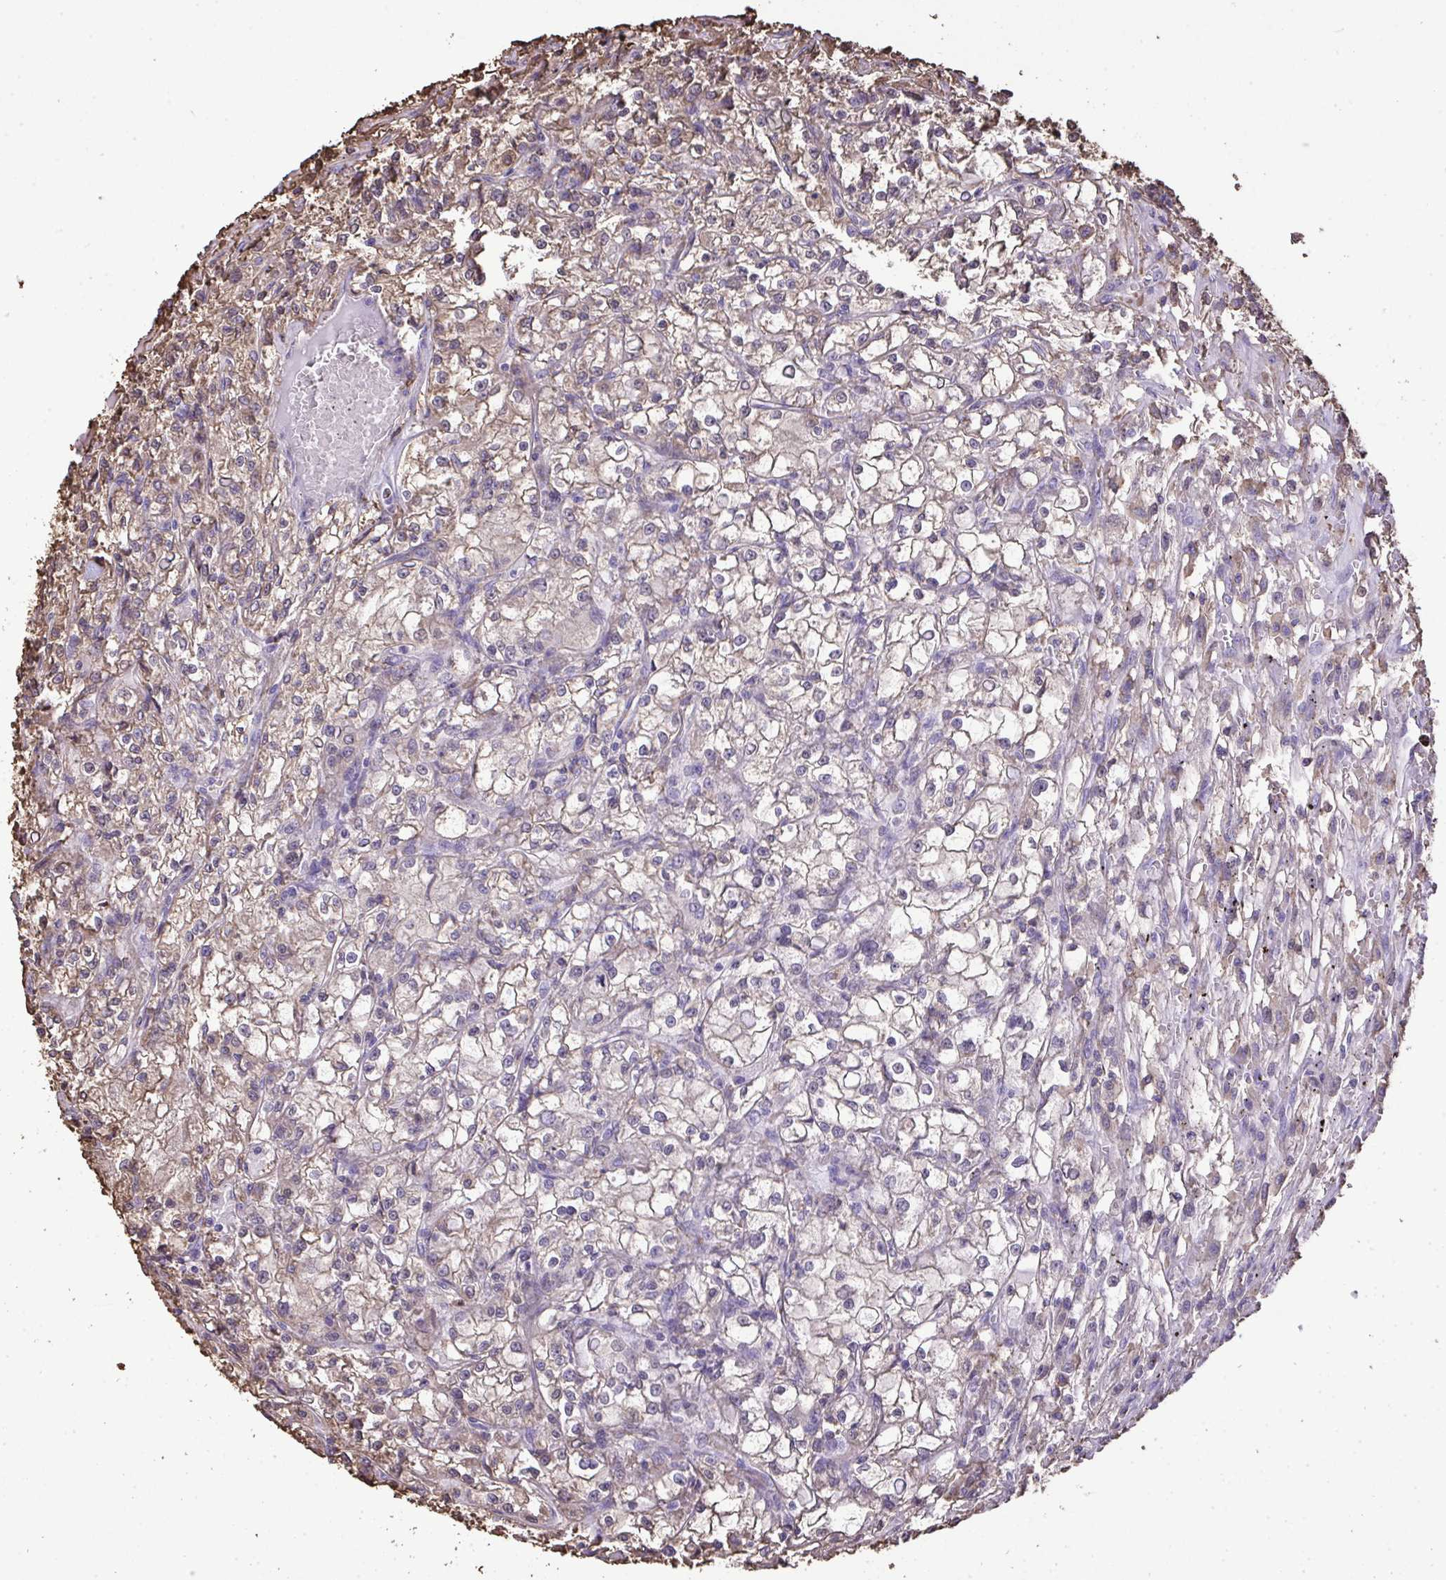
{"staining": {"intensity": "weak", "quantity": "25%-75%", "location": "cytoplasmic/membranous"}, "tissue": "renal cancer", "cell_type": "Tumor cells", "image_type": "cancer", "snomed": [{"axis": "morphology", "description": "Adenocarcinoma, NOS"}, {"axis": "topography", "description": "Kidney"}], "caption": "Renal cancer stained with a brown dye reveals weak cytoplasmic/membranous positive staining in approximately 25%-75% of tumor cells.", "gene": "ANXA5", "patient": {"sex": "female", "age": 59}}